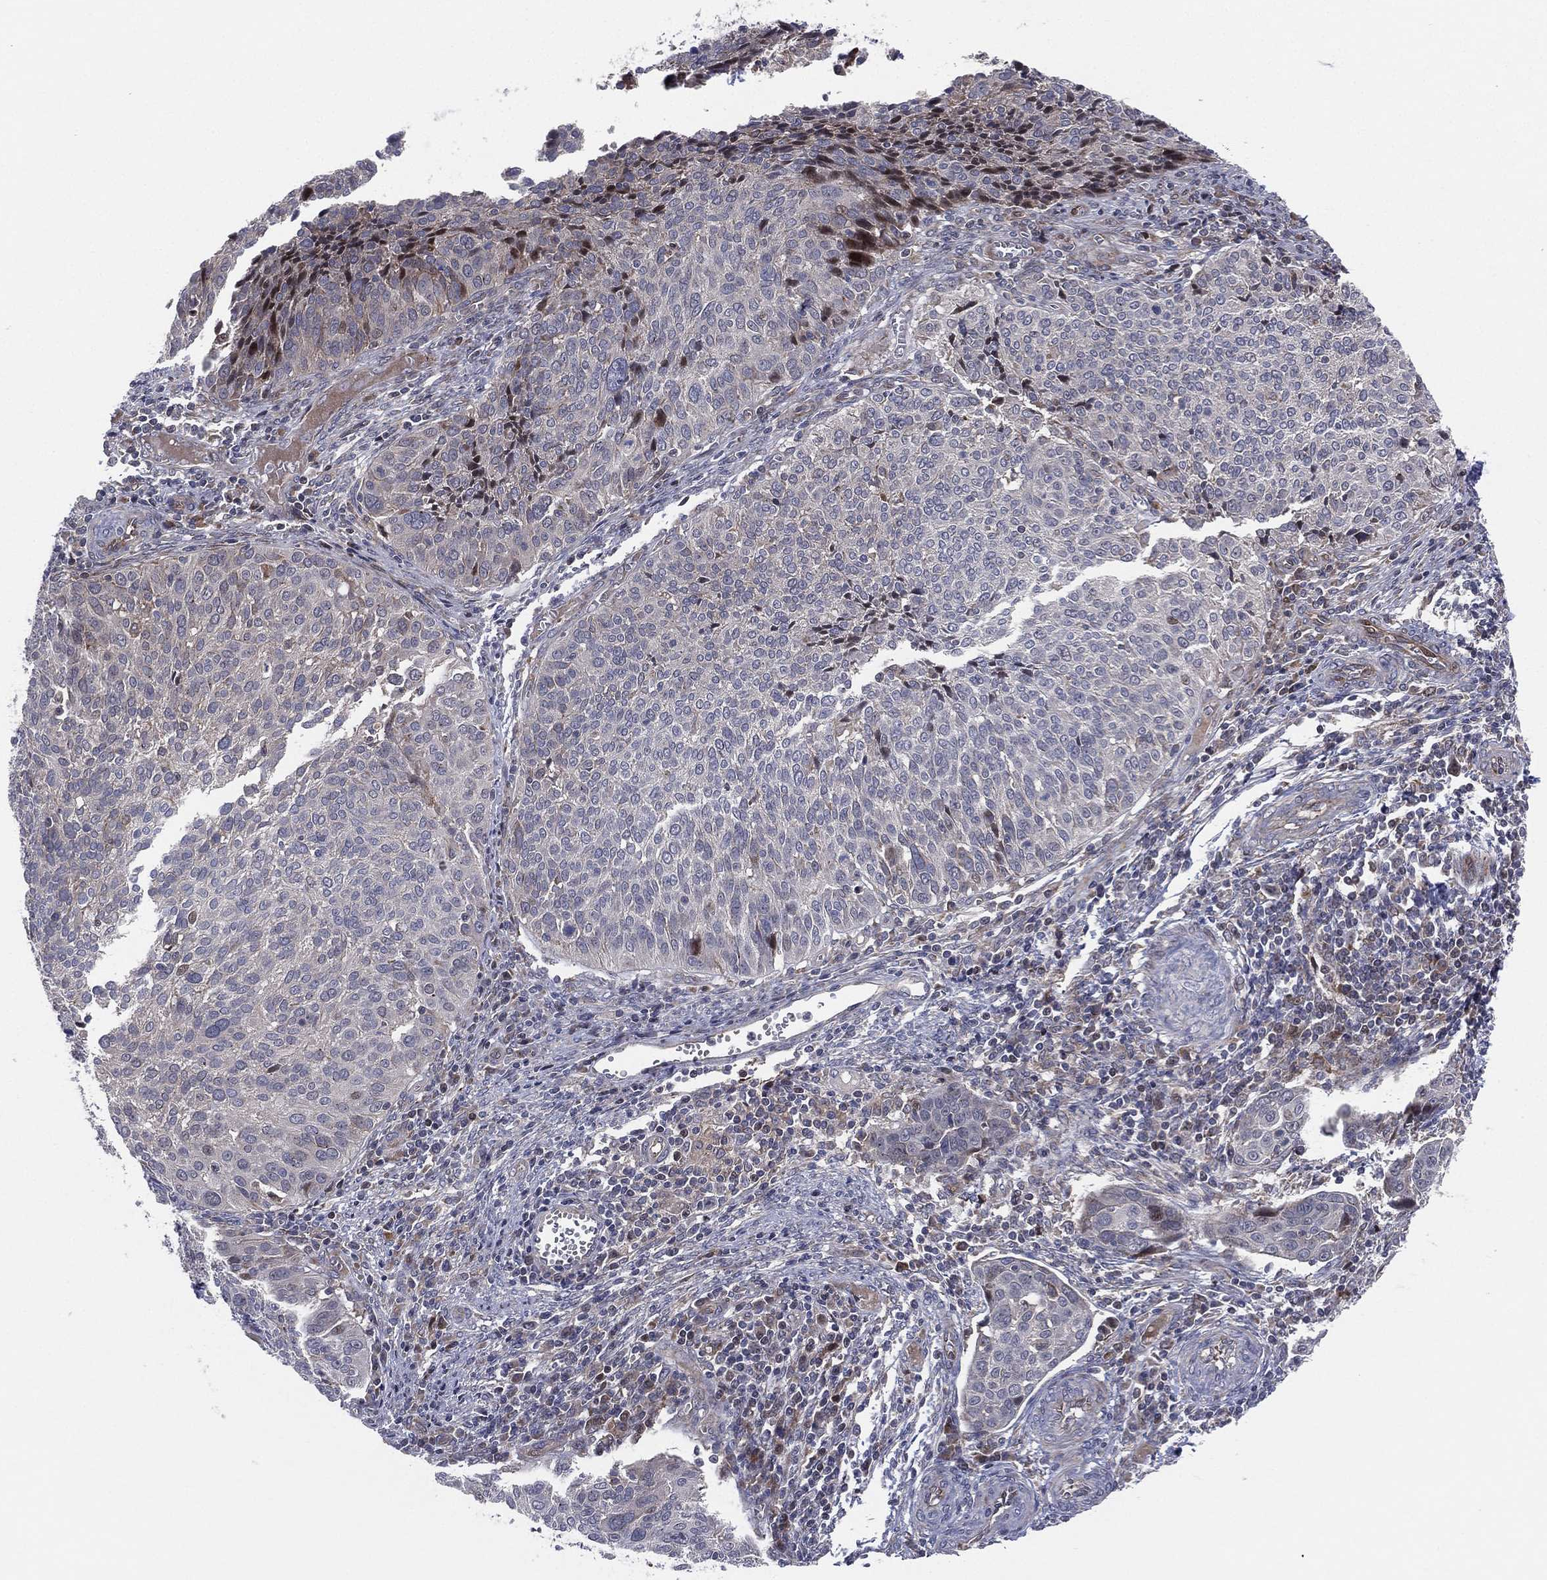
{"staining": {"intensity": "weak", "quantity": "<25%", "location": "cytoplasmic/membranous"}, "tissue": "cervical cancer", "cell_type": "Tumor cells", "image_type": "cancer", "snomed": [{"axis": "morphology", "description": "Squamous cell carcinoma, NOS"}, {"axis": "topography", "description": "Cervix"}], "caption": "The IHC histopathology image has no significant expression in tumor cells of cervical cancer tissue.", "gene": "UTP14A", "patient": {"sex": "female", "age": 39}}